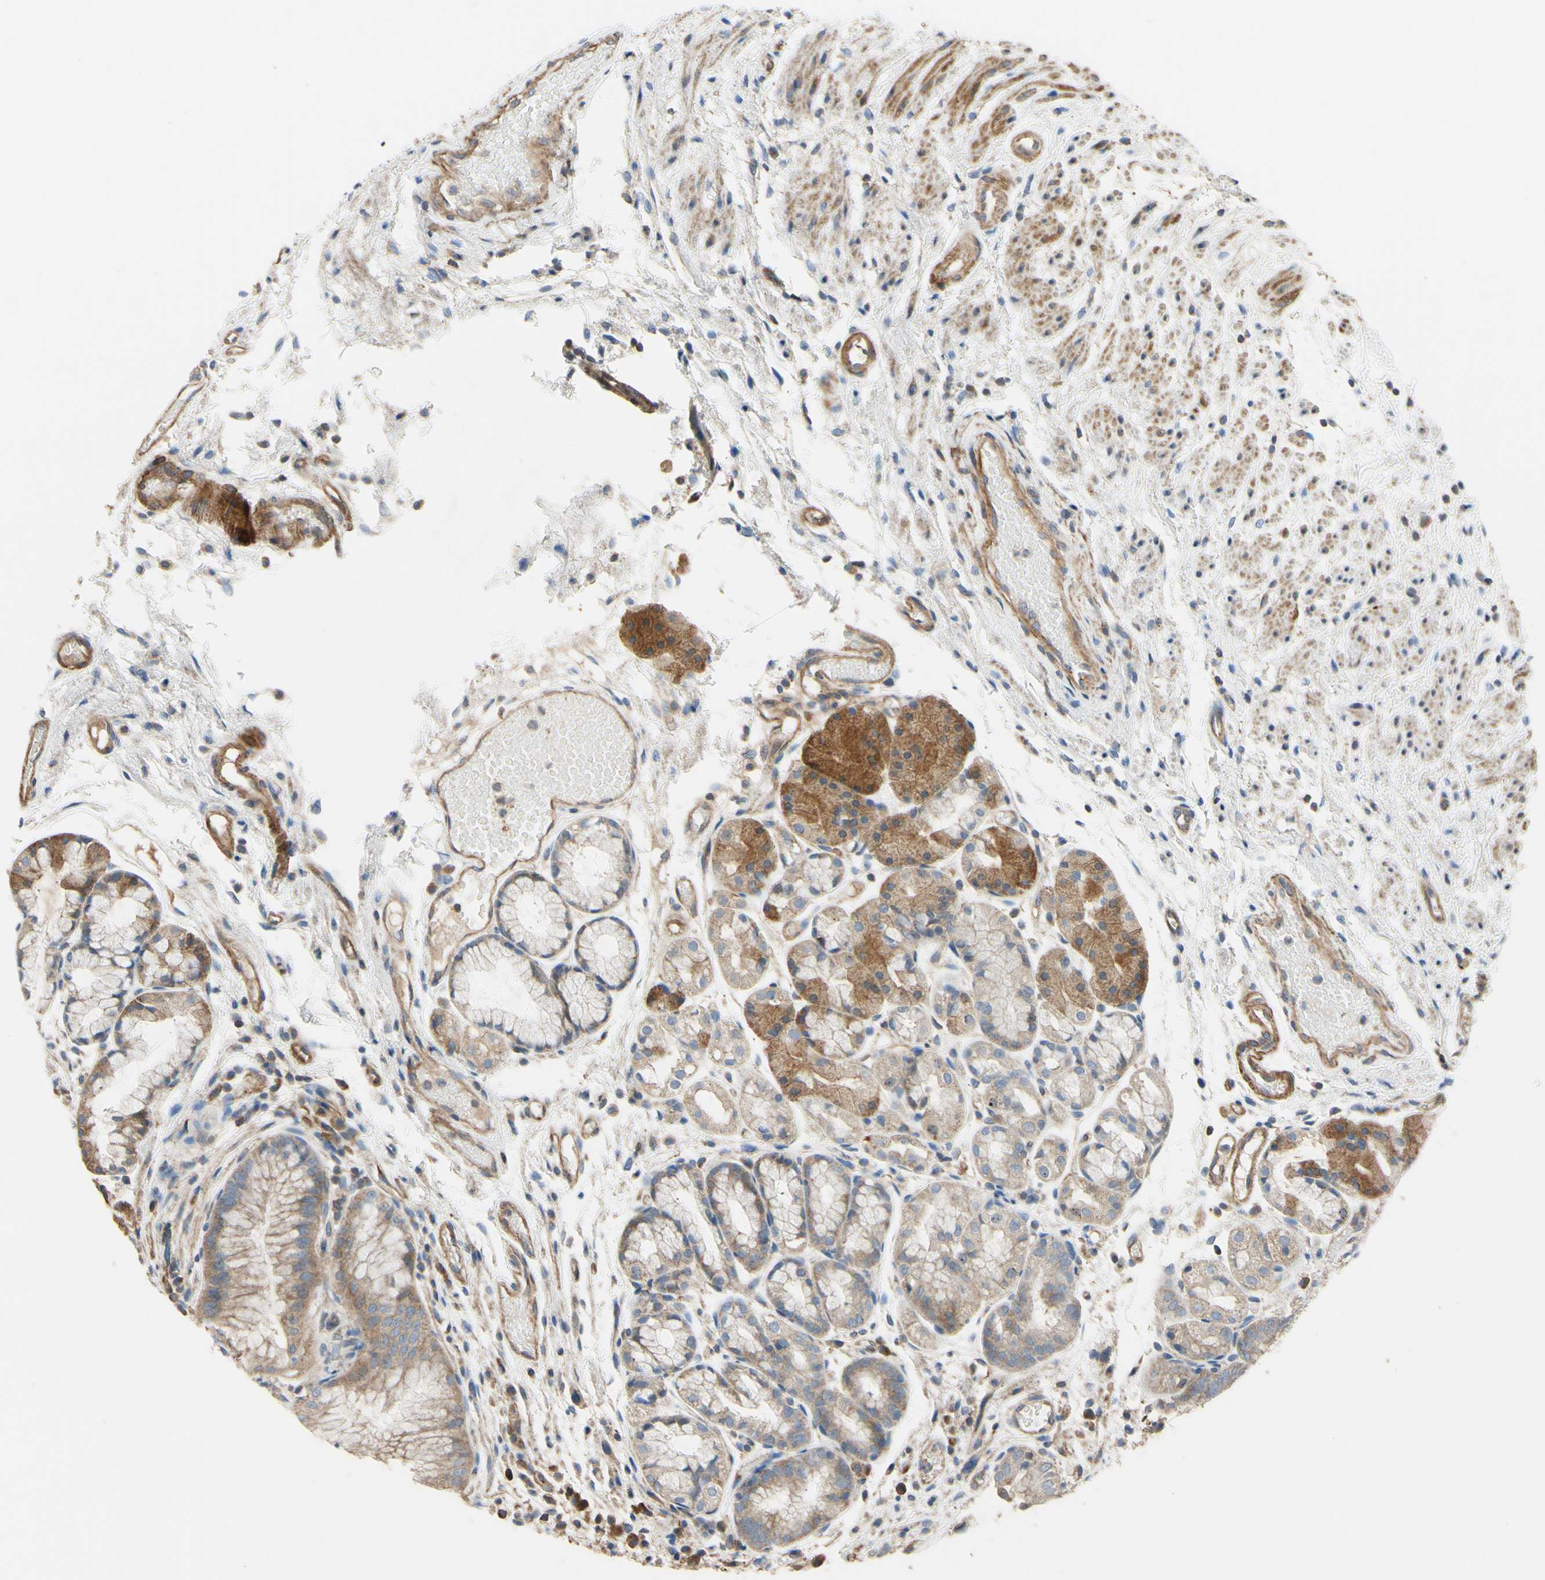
{"staining": {"intensity": "moderate", "quantity": ">75%", "location": "cytoplasmic/membranous"}, "tissue": "stomach", "cell_type": "Glandular cells", "image_type": "normal", "snomed": [{"axis": "morphology", "description": "Normal tissue, NOS"}, {"axis": "topography", "description": "Stomach, upper"}], "caption": "The micrograph reveals immunohistochemical staining of benign stomach. There is moderate cytoplasmic/membranous positivity is identified in approximately >75% of glandular cells. The protein is shown in brown color, while the nuclei are stained blue.", "gene": "BECN1", "patient": {"sex": "male", "age": 72}}